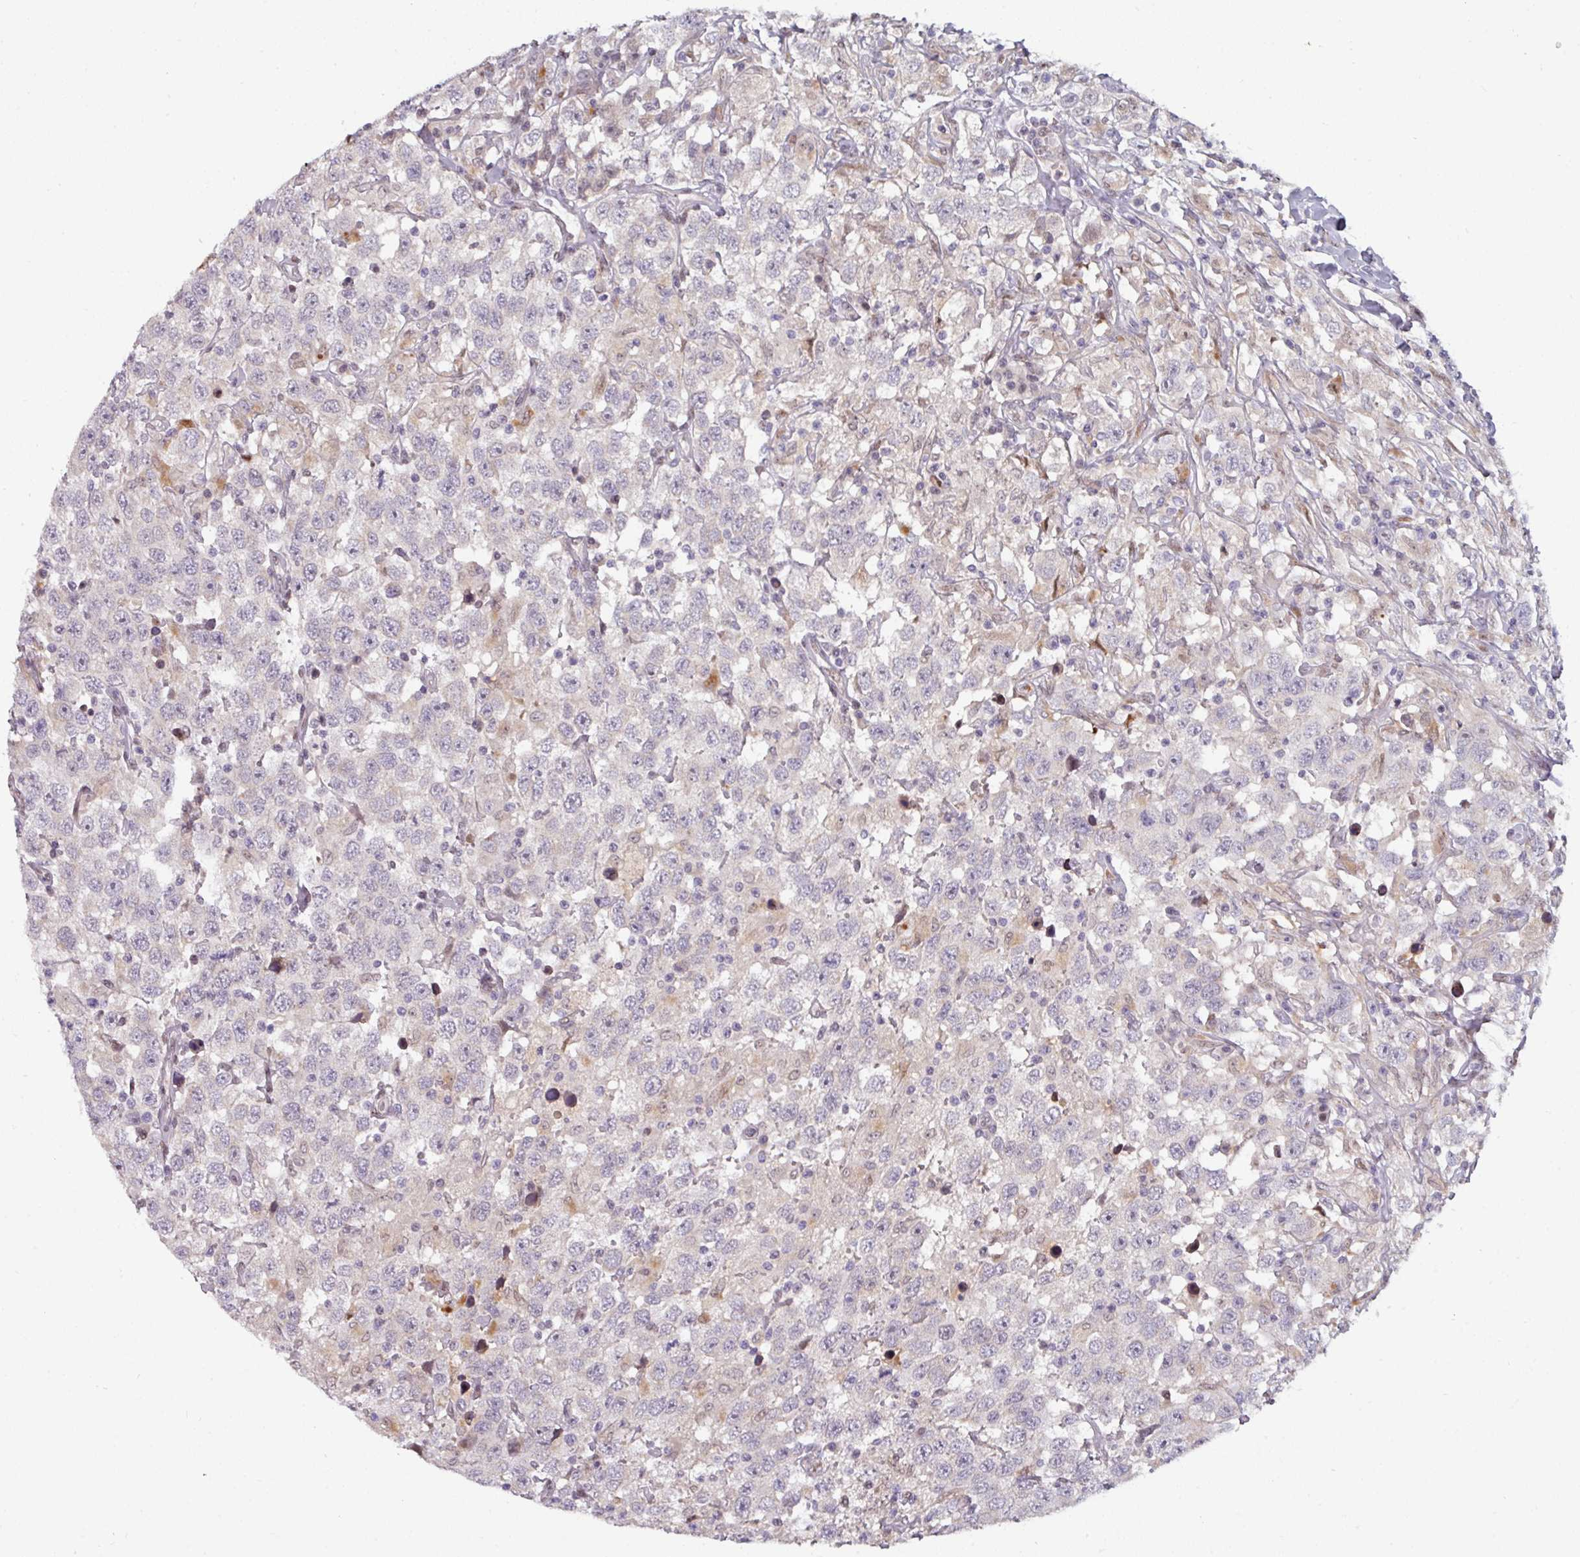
{"staining": {"intensity": "negative", "quantity": "none", "location": "none"}, "tissue": "testis cancer", "cell_type": "Tumor cells", "image_type": "cancer", "snomed": [{"axis": "morphology", "description": "Seminoma, NOS"}, {"axis": "topography", "description": "Testis"}], "caption": "This micrograph is of testis cancer (seminoma) stained with immunohistochemistry to label a protein in brown with the nuclei are counter-stained blue. There is no staining in tumor cells. (Stains: DAB IHC with hematoxylin counter stain, Microscopy: brightfield microscopy at high magnification).", "gene": "SWSAP1", "patient": {"sex": "male", "age": 41}}